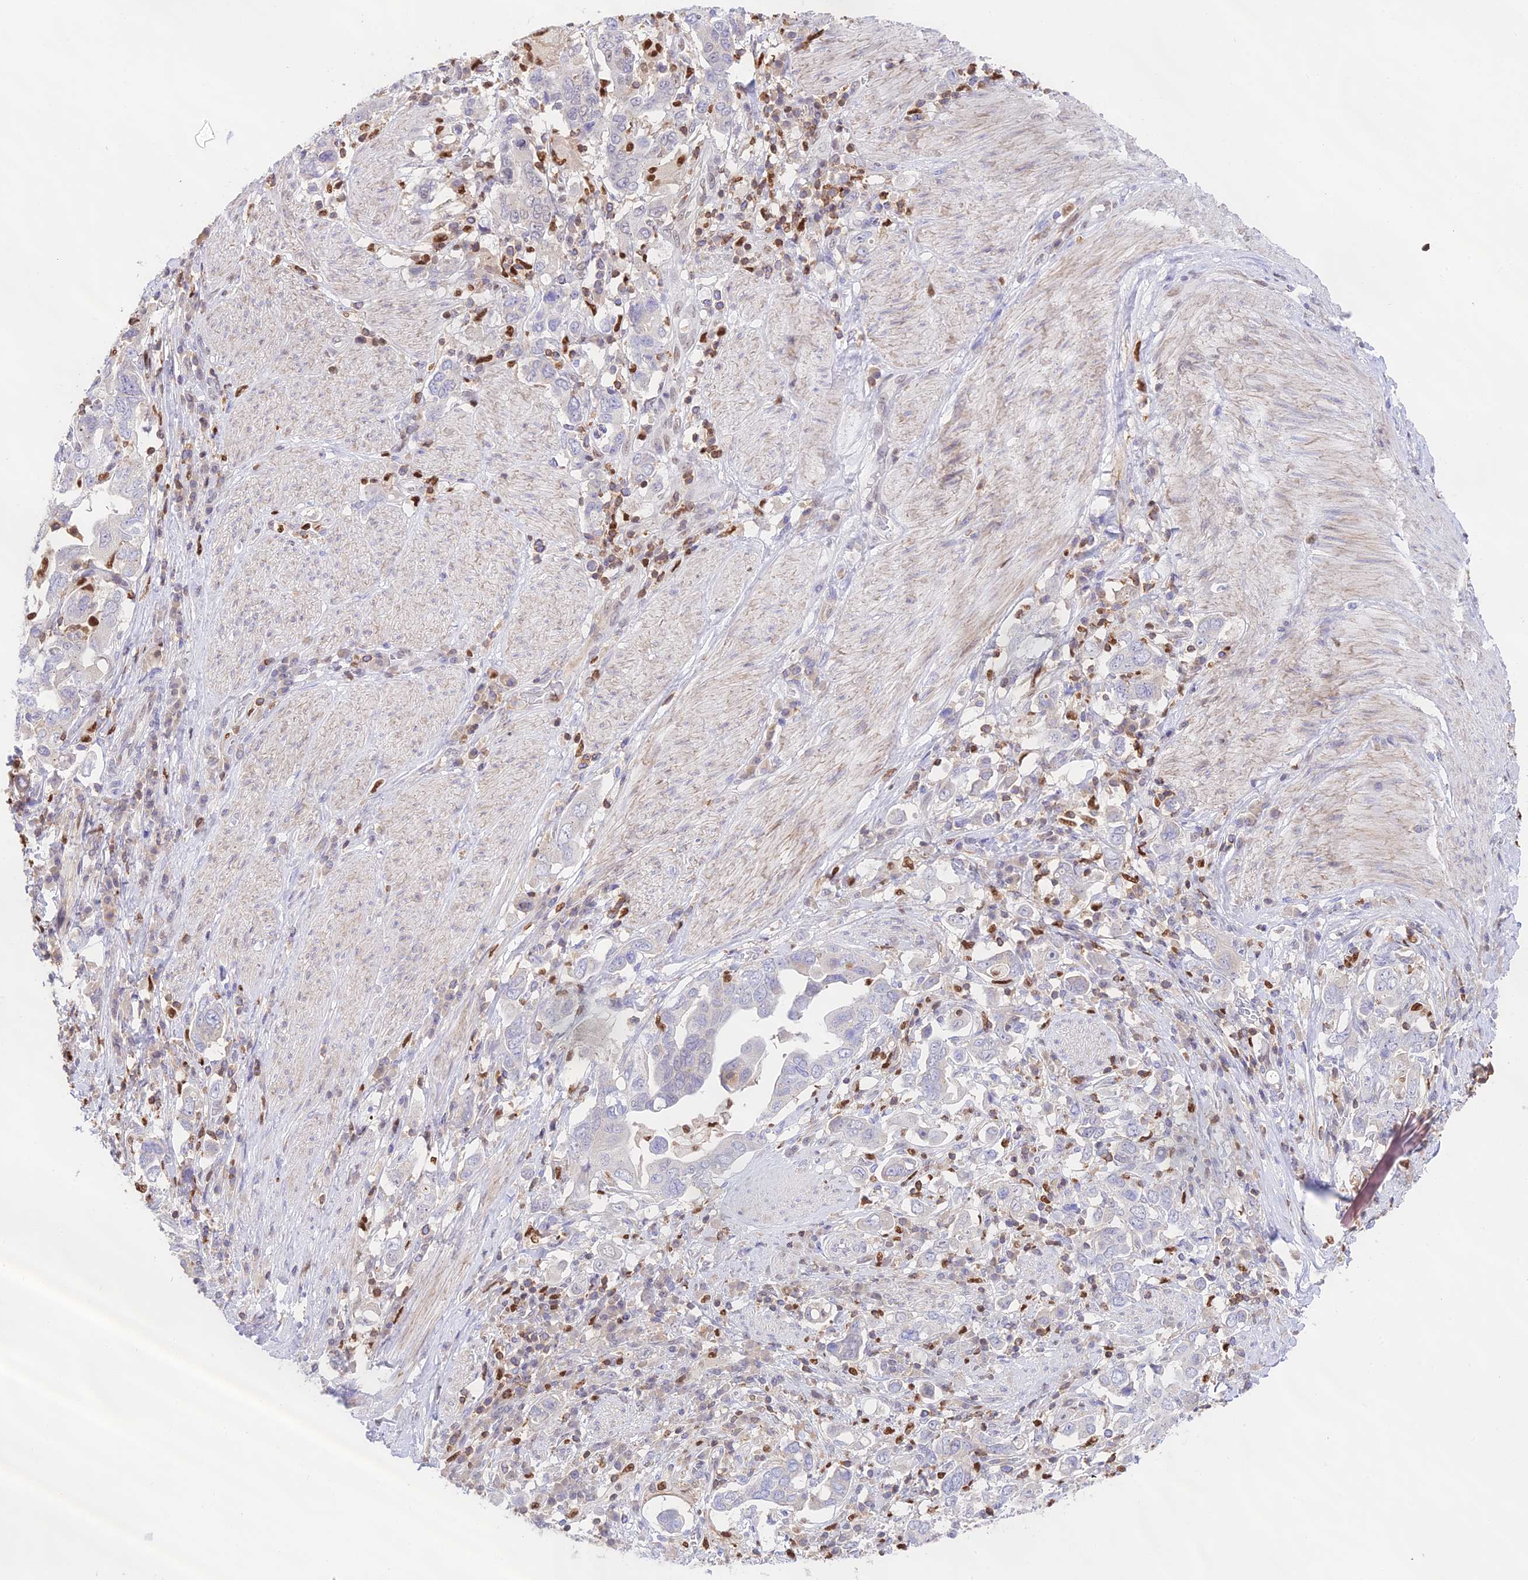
{"staining": {"intensity": "negative", "quantity": "none", "location": "none"}, "tissue": "stomach cancer", "cell_type": "Tumor cells", "image_type": "cancer", "snomed": [{"axis": "morphology", "description": "Adenocarcinoma, NOS"}, {"axis": "topography", "description": "Stomach, upper"}, {"axis": "topography", "description": "Stomach"}], "caption": "Protein analysis of adenocarcinoma (stomach) demonstrates no significant staining in tumor cells. (DAB immunohistochemistry, high magnification).", "gene": "DENND1C", "patient": {"sex": "male", "age": 62}}